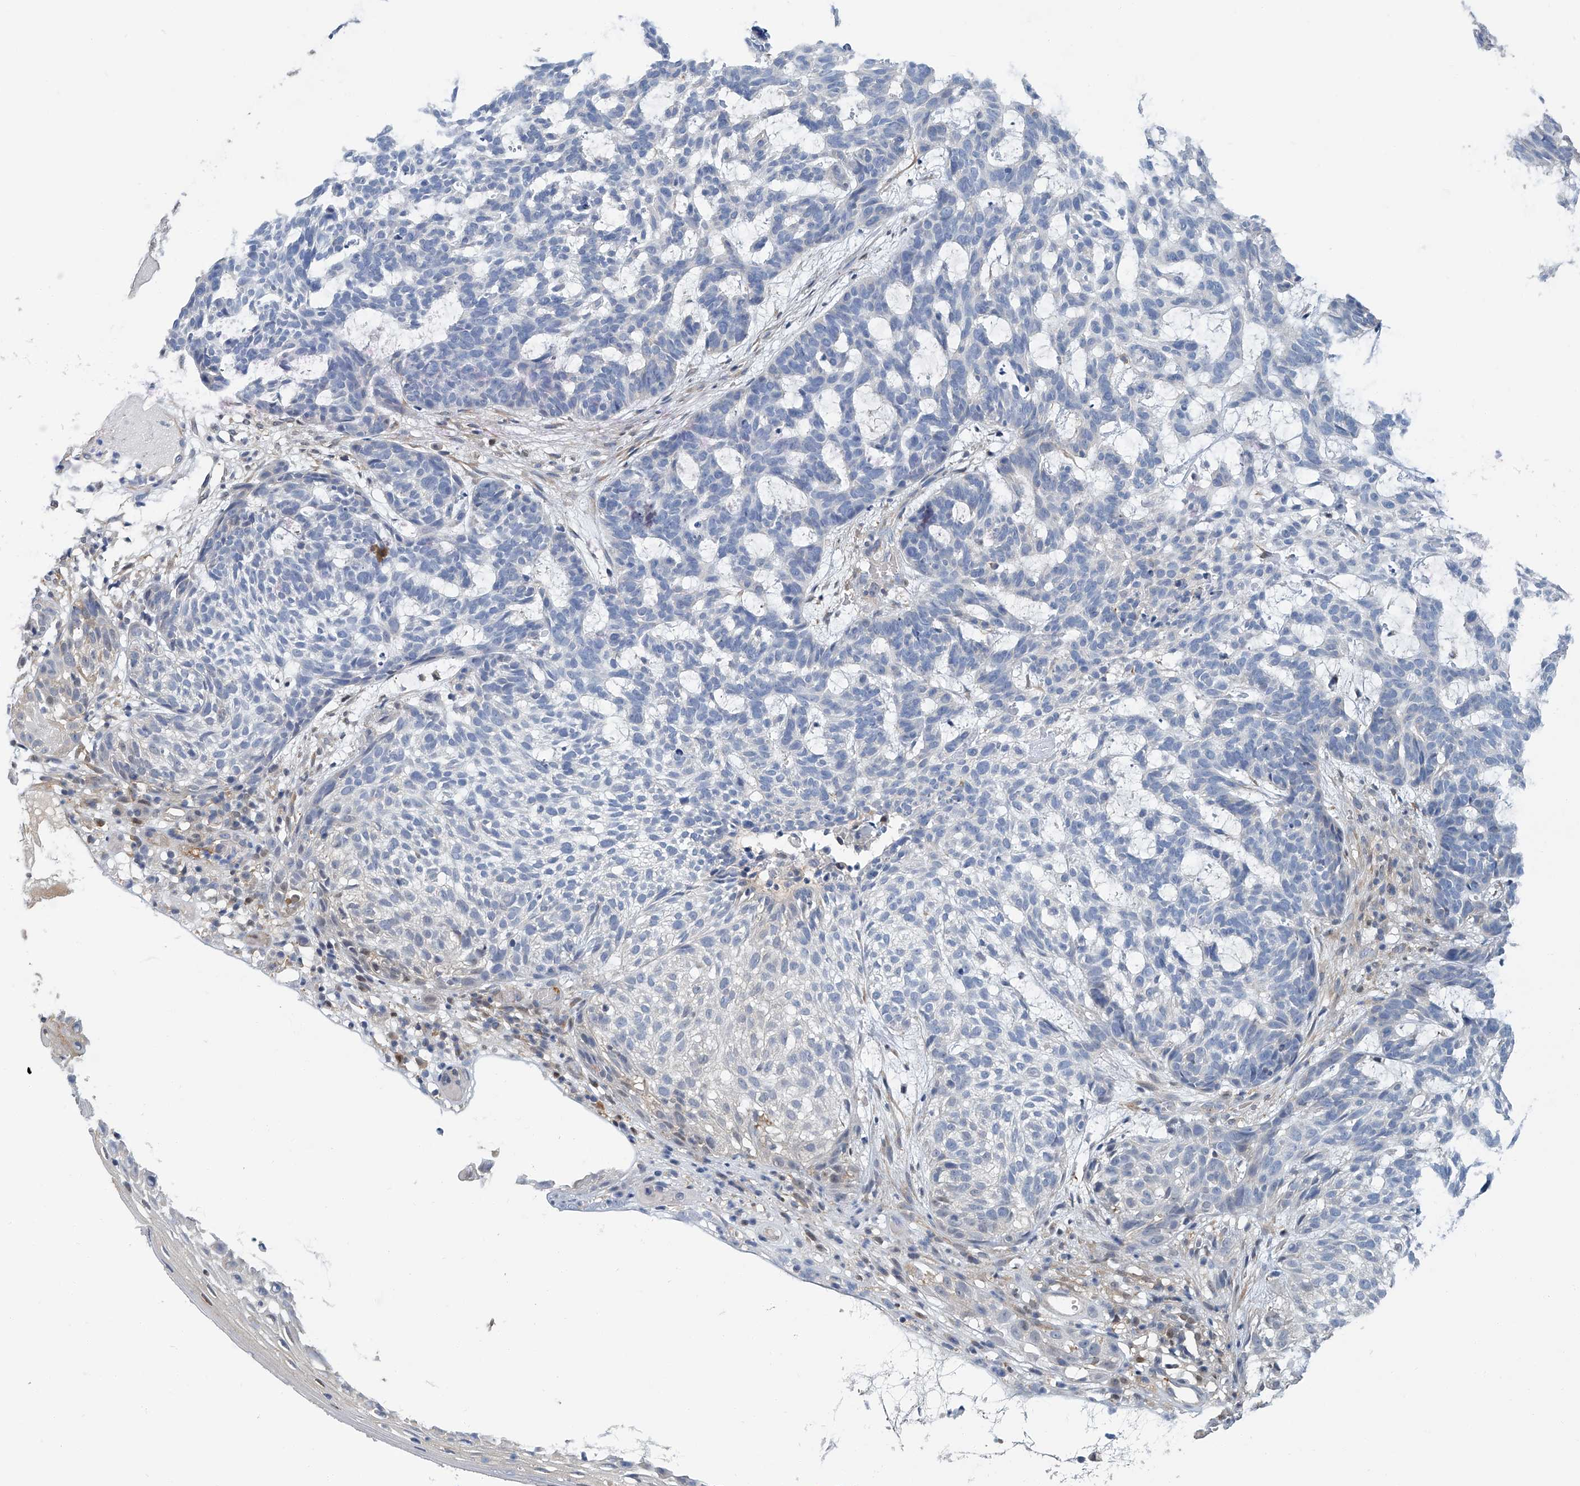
{"staining": {"intensity": "negative", "quantity": "none", "location": "none"}, "tissue": "skin cancer", "cell_type": "Tumor cells", "image_type": "cancer", "snomed": [{"axis": "morphology", "description": "Basal cell carcinoma"}, {"axis": "topography", "description": "Skin"}], "caption": "A micrograph of skin basal cell carcinoma stained for a protein exhibits no brown staining in tumor cells. The staining was performed using DAB (3,3'-diaminobenzidine) to visualize the protein expression in brown, while the nuclei were stained in blue with hematoxylin (Magnification: 20x).", "gene": "PSMB10", "patient": {"sex": "male", "age": 85}}